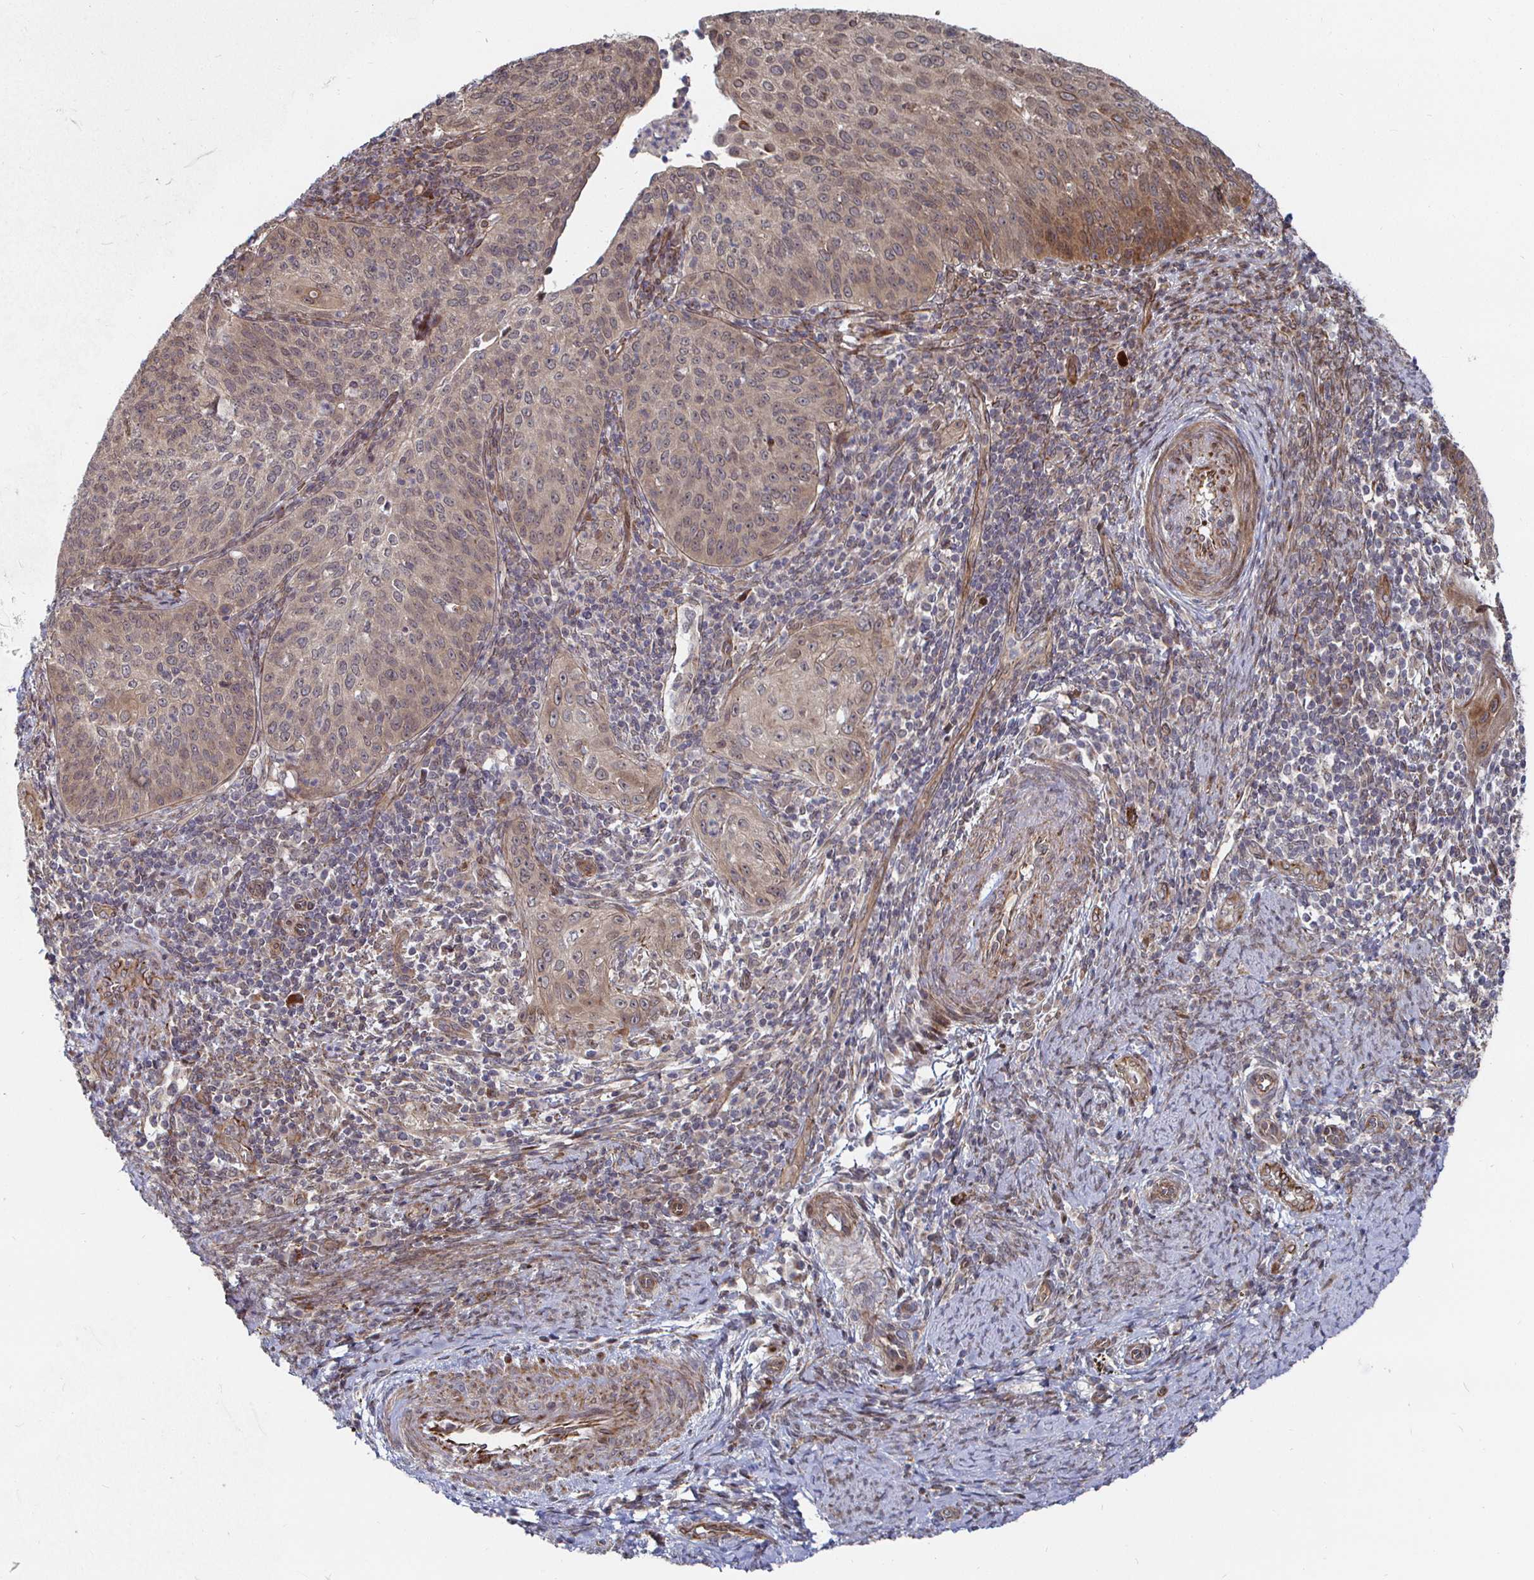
{"staining": {"intensity": "moderate", "quantity": "25%-75%", "location": "cytoplasmic/membranous"}, "tissue": "cervical cancer", "cell_type": "Tumor cells", "image_type": "cancer", "snomed": [{"axis": "morphology", "description": "Squamous cell carcinoma, NOS"}, {"axis": "topography", "description": "Cervix"}], "caption": "Immunohistochemical staining of cervical cancer exhibits moderate cytoplasmic/membranous protein expression in approximately 25%-75% of tumor cells. (brown staining indicates protein expression, while blue staining denotes nuclei).", "gene": "TBKBP1", "patient": {"sex": "female", "age": 30}}